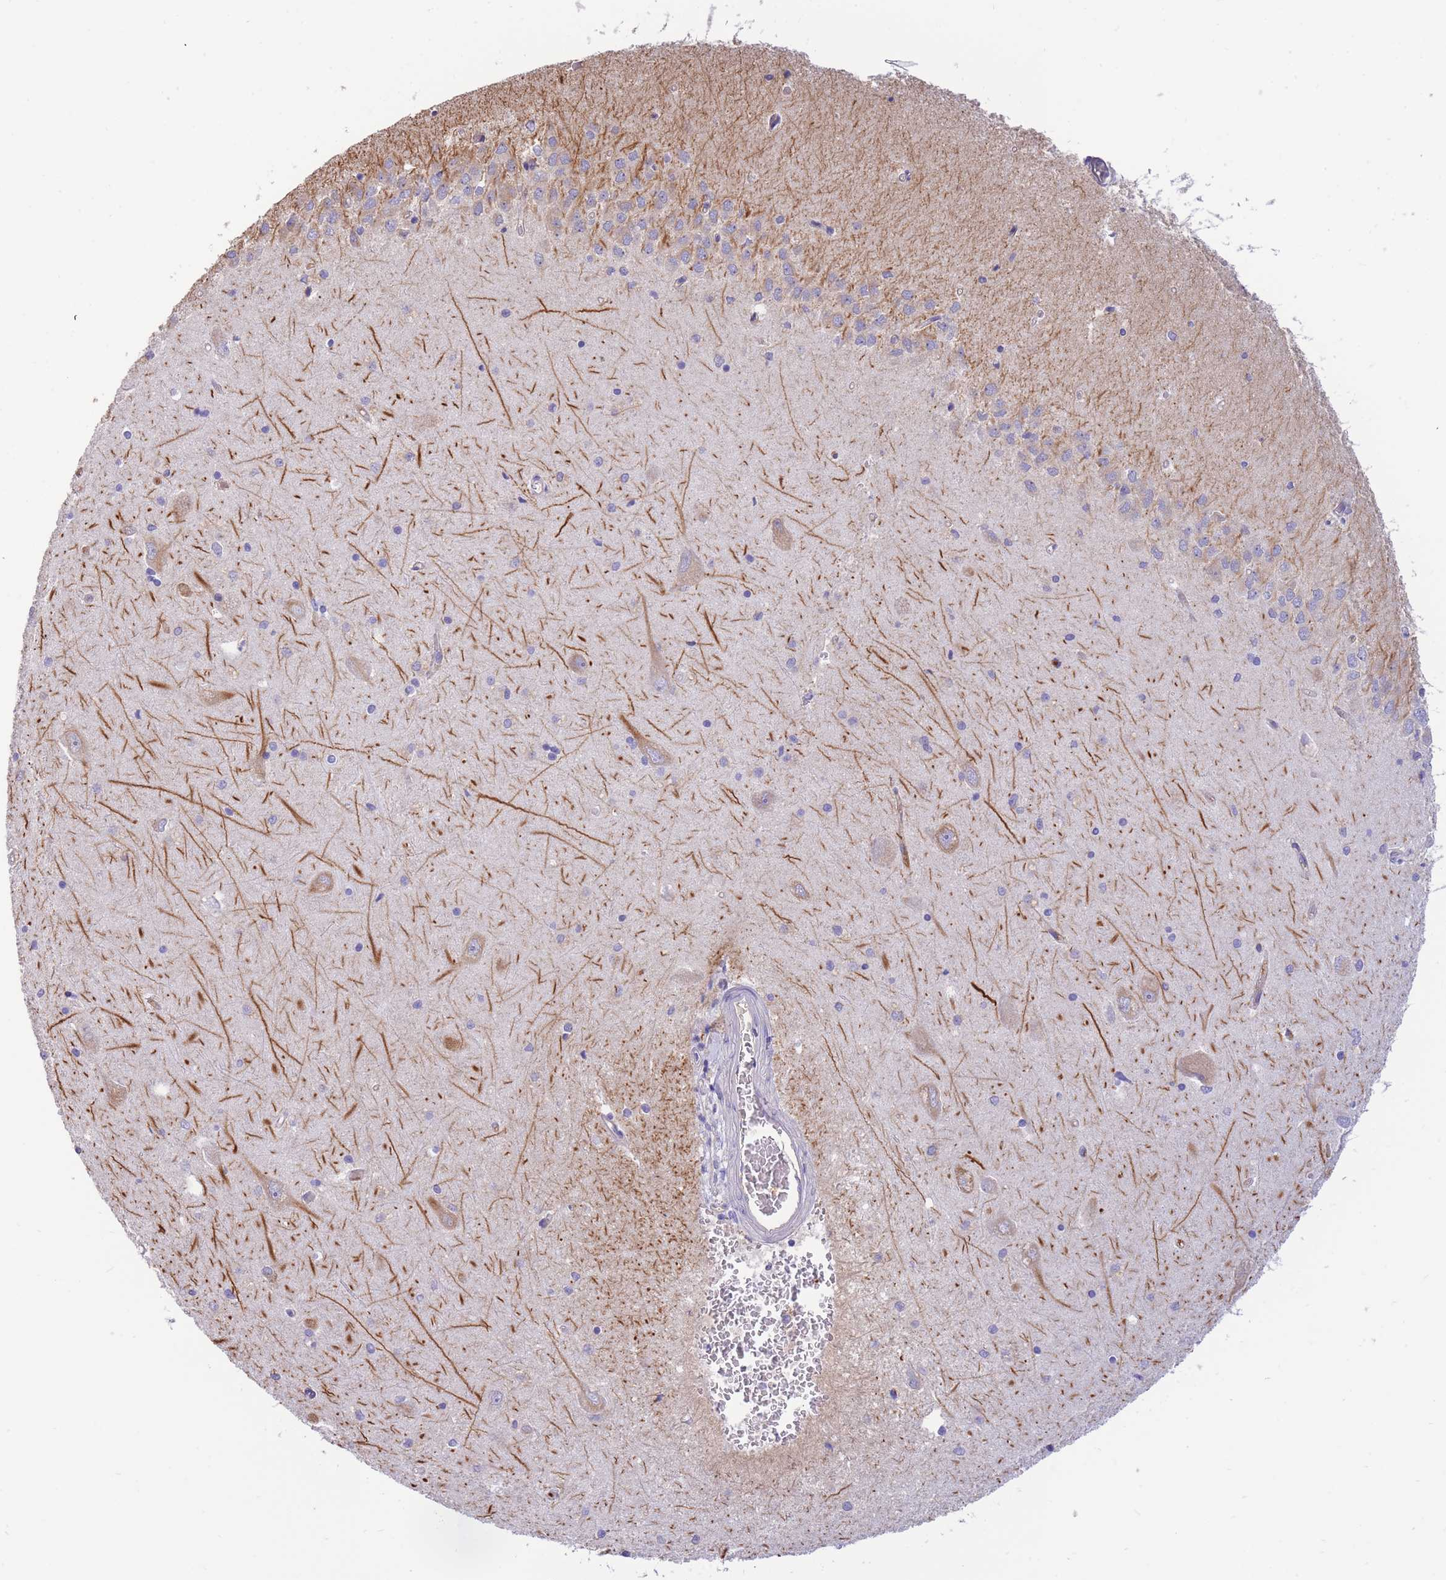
{"staining": {"intensity": "negative", "quantity": "none", "location": "none"}, "tissue": "hippocampus", "cell_type": "Glial cells", "image_type": "normal", "snomed": [{"axis": "morphology", "description": "Normal tissue, NOS"}, {"axis": "topography", "description": "Hippocampus"}], "caption": "The histopathology image demonstrates no significant positivity in glial cells of hippocampus.", "gene": "SULT1A1", "patient": {"sex": "male", "age": 45}}